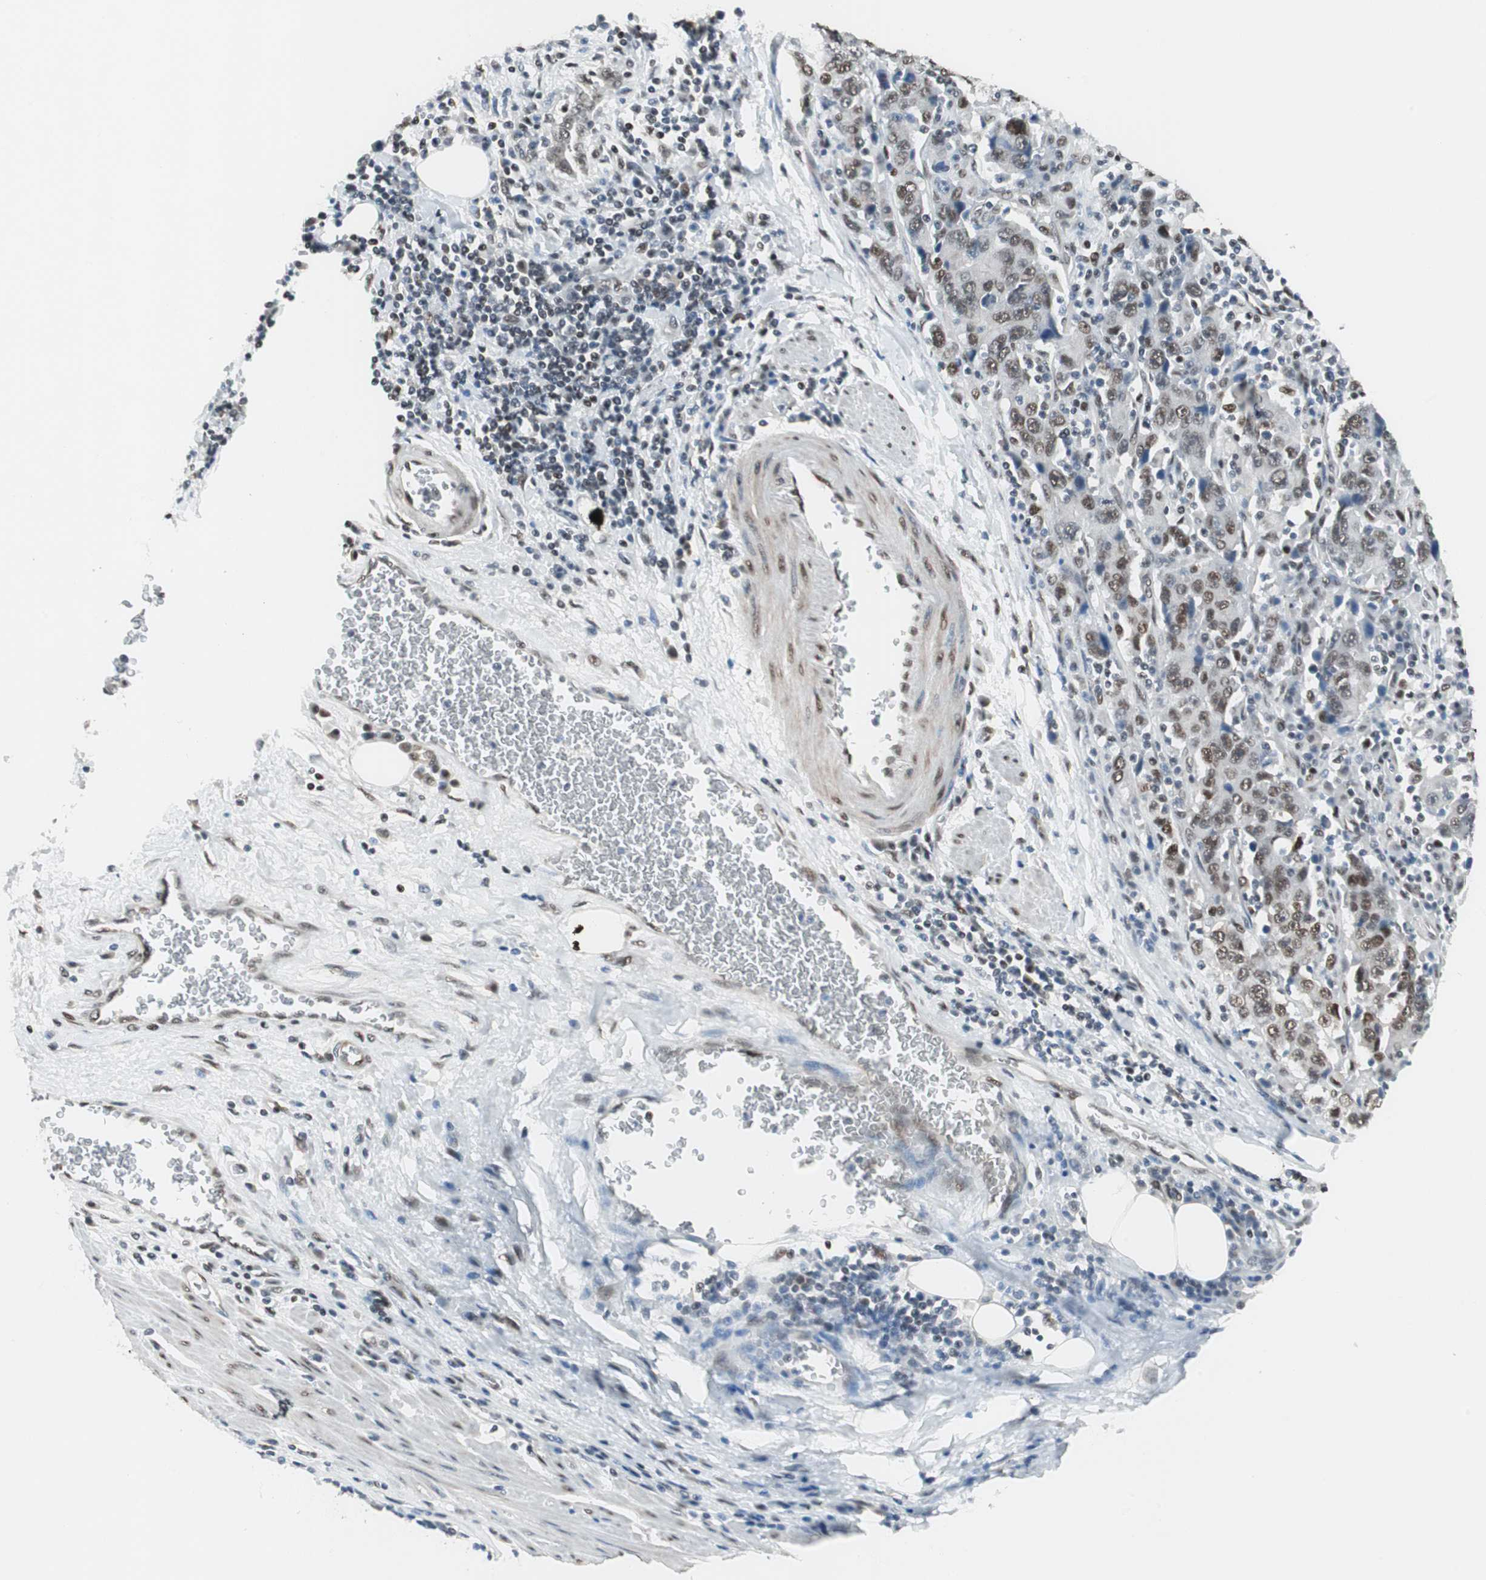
{"staining": {"intensity": "moderate", "quantity": ">75%", "location": "nuclear"}, "tissue": "stomach cancer", "cell_type": "Tumor cells", "image_type": "cancer", "snomed": [{"axis": "morphology", "description": "Normal tissue, NOS"}, {"axis": "morphology", "description": "Adenocarcinoma, NOS"}, {"axis": "topography", "description": "Stomach, upper"}, {"axis": "topography", "description": "Stomach"}], "caption": "Approximately >75% of tumor cells in human stomach cancer exhibit moderate nuclear protein staining as visualized by brown immunohistochemical staining.", "gene": "ZBTB17", "patient": {"sex": "male", "age": 59}}